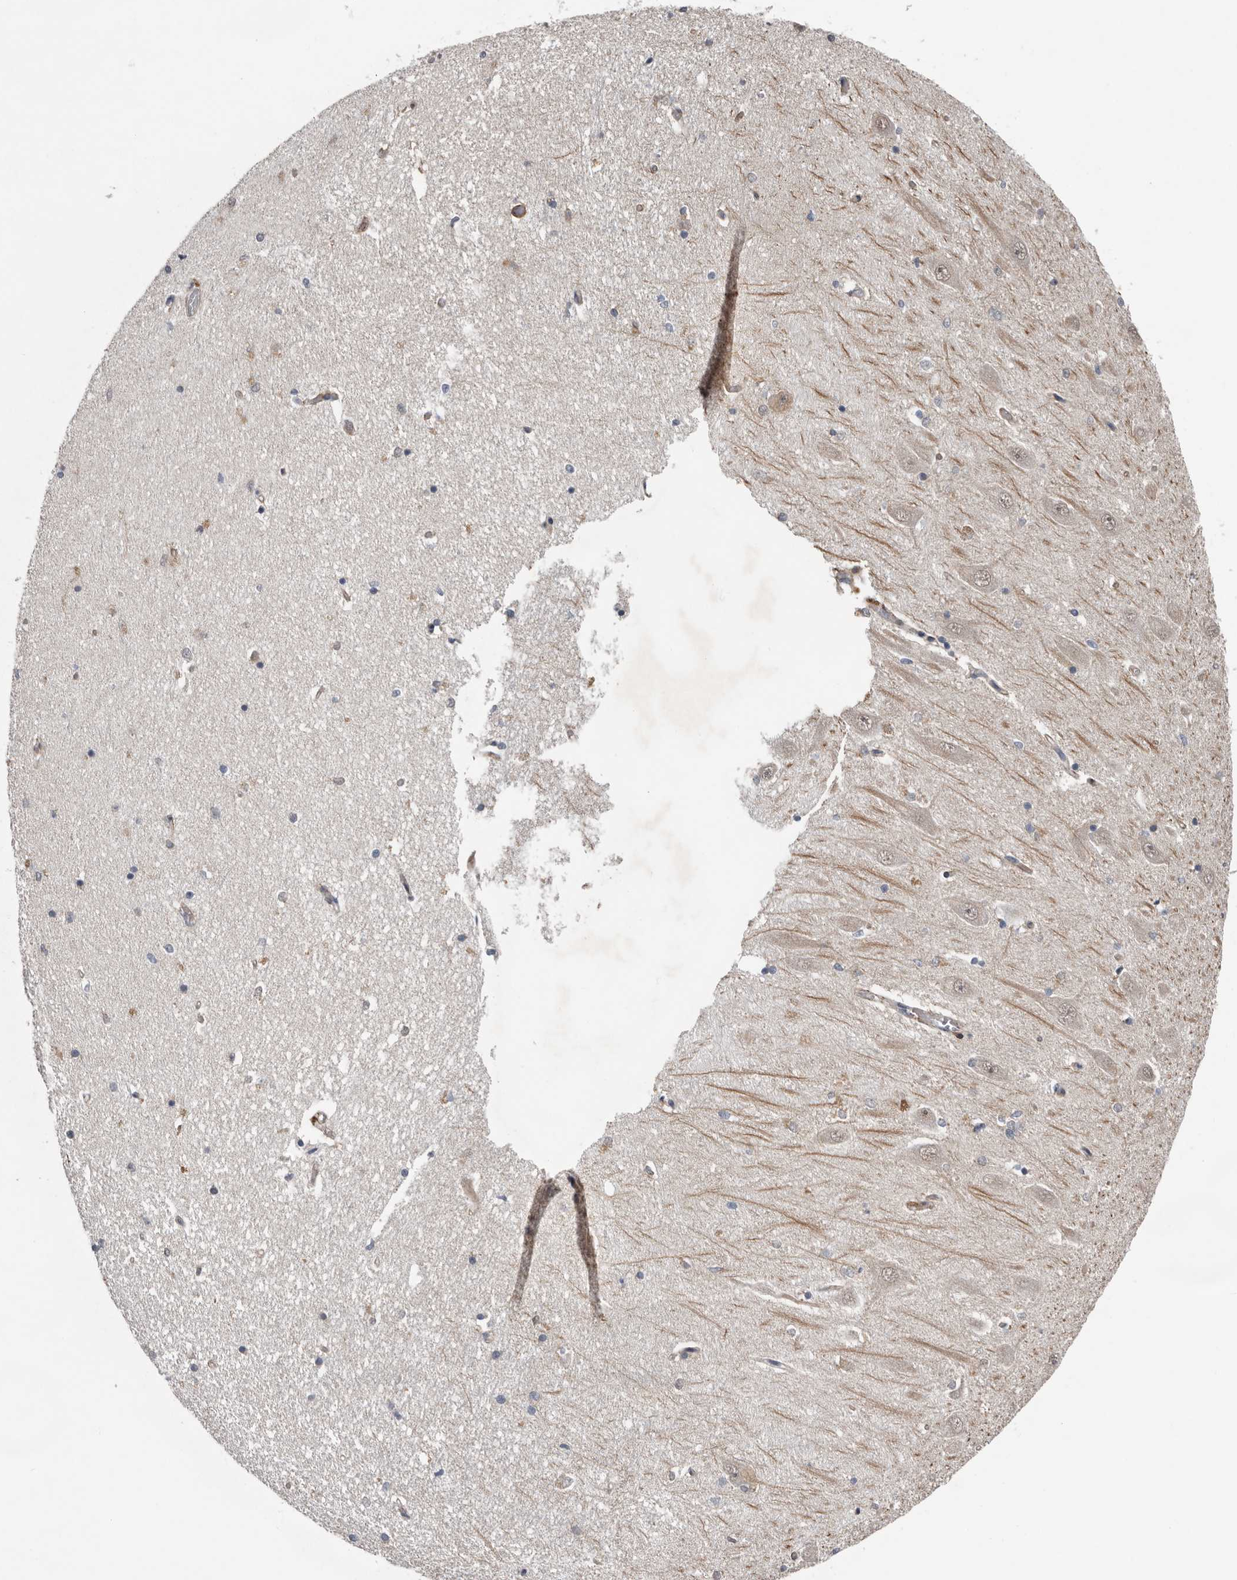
{"staining": {"intensity": "negative", "quantity": "none", "location": "none"}, "tissue": "hippocampus", "cell_type": "Glial cells", "image_type": "normal", "snomed": [{"axis": "morphology", "description": "Normal tissue, NOS"}, {"axis": "topography", "description": "Hippocampus"}], "caption": "Immunohistochemistry (IHC) of unremarkable hippocampus displays no expression in glial cells.", "gene": "RANBP17", "patient": {"sex": "male", "age": 45}}